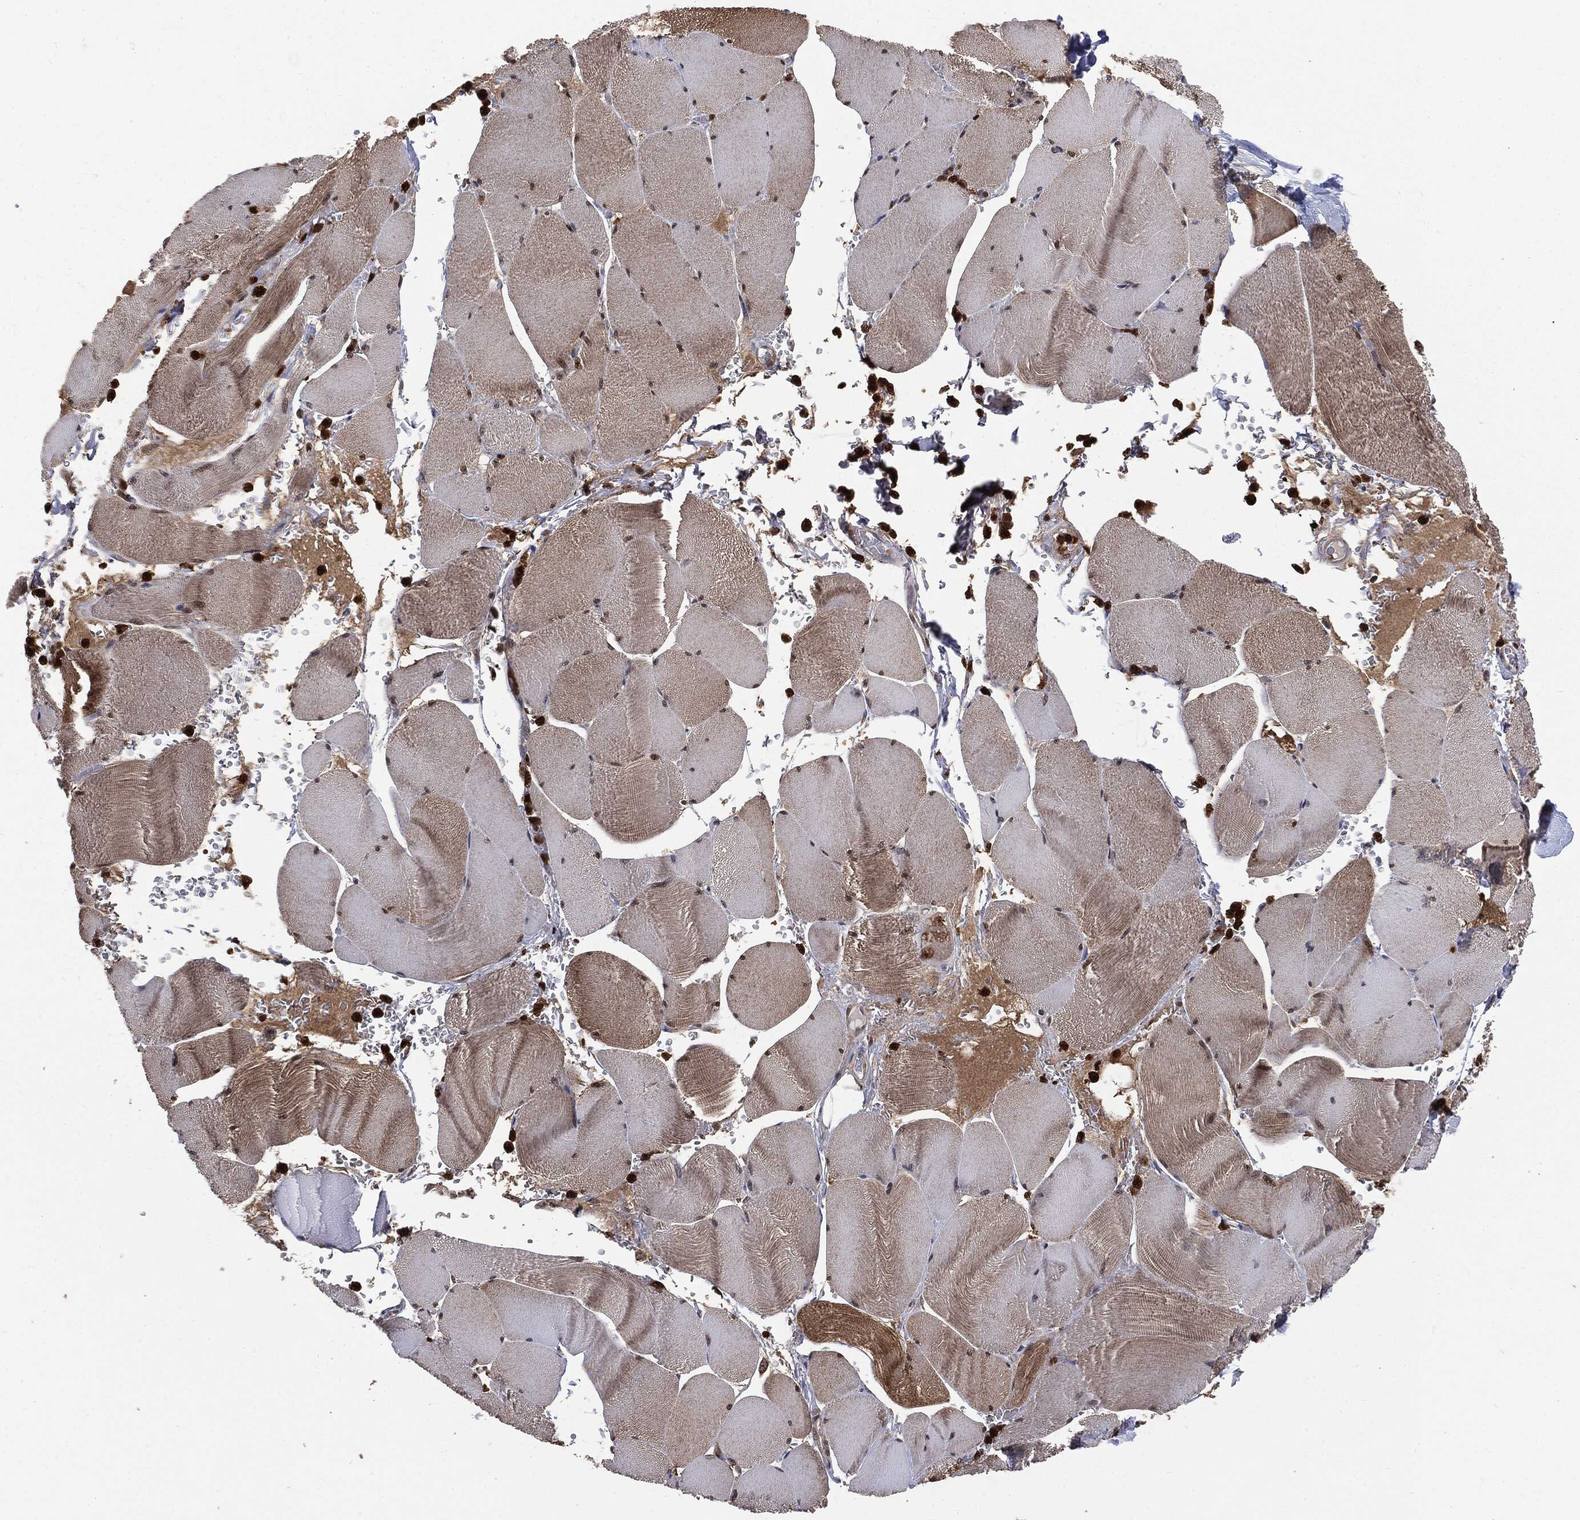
{"staining": {"intensity": "moderate", "quantity": "<25%", "location": "cytoplasmic/membranous,nuclear"}, "tissue": "skeletal muscle", "cell_type": "Myocytes", "image_type": "normal", "snomed": [{"axis": "morphology", "description": "Normal tissue, NOS"}, {"axis": "topography", "description": "Skeletal muscle"}], "caption": "This is a histology image of IHC staining of unremarkable skeletal muscle, which shows moderate positivity in the cytoplasmic/membranous,nuclear of myocytes.", "gene": "GPI", "patient": {"sex": "male", "age": 56}}